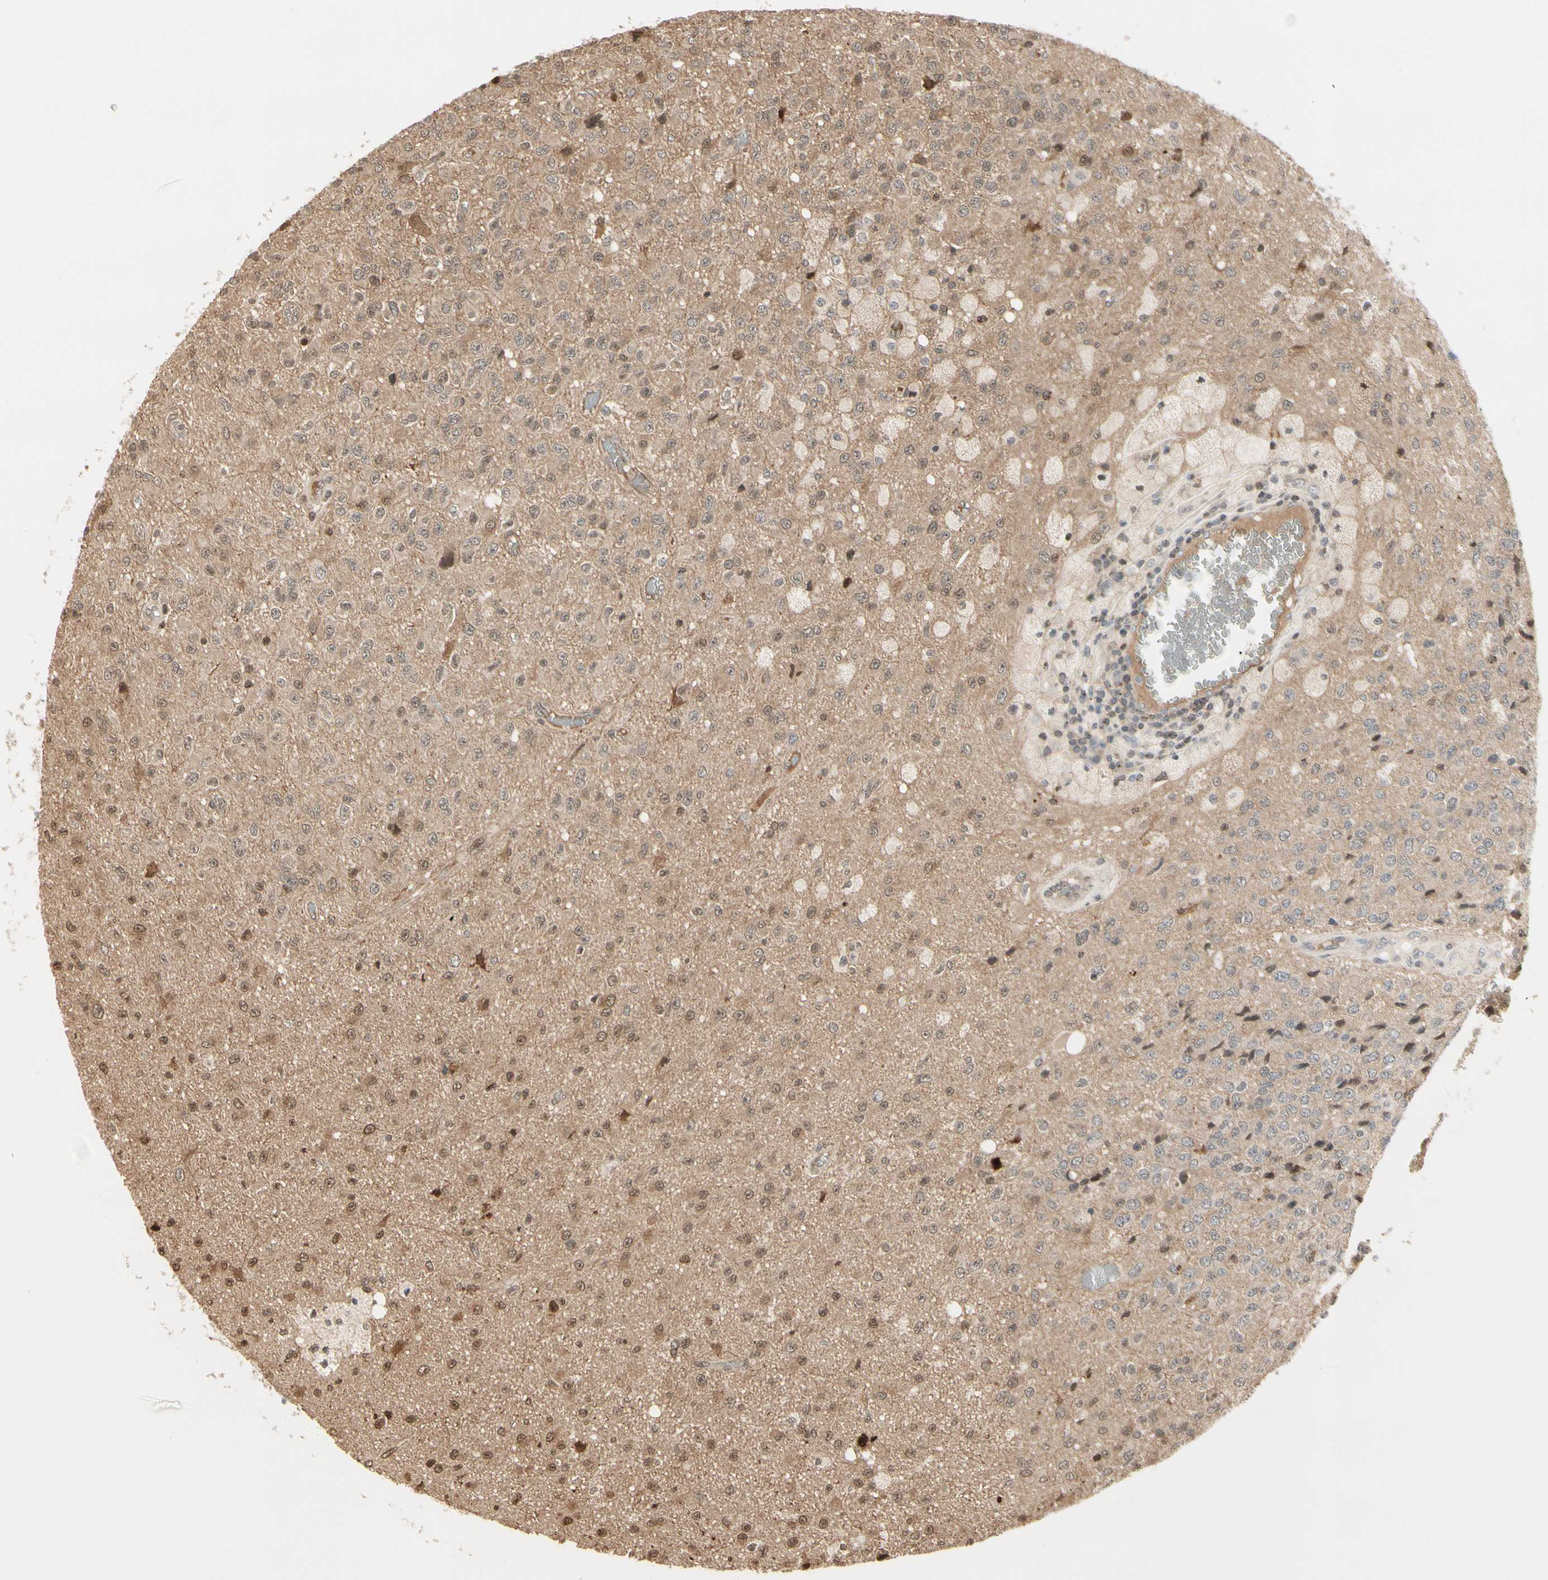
{"staining": {"intensity": "moderate", "quantity": ">75%", "location": "cytoplasmic/membranous,nuclear"}, "tissue": "glioma", "cell_type": "Tumor cells", "image_type": "cancer", "snomed": [{"axis": "morphology", "description": "Glioma, malignant, High grade"}, {"axis": "topography", "description": "pancreas cauda"}], "caption": "IHC of malignant glioma (high-grade) displays medium levels of moderate cytoplasmic/membranous and nuclear expression in approximately >75% of tumor cells.", "gene": "EVC", "patient": {"sex": "male", "age": 60}}